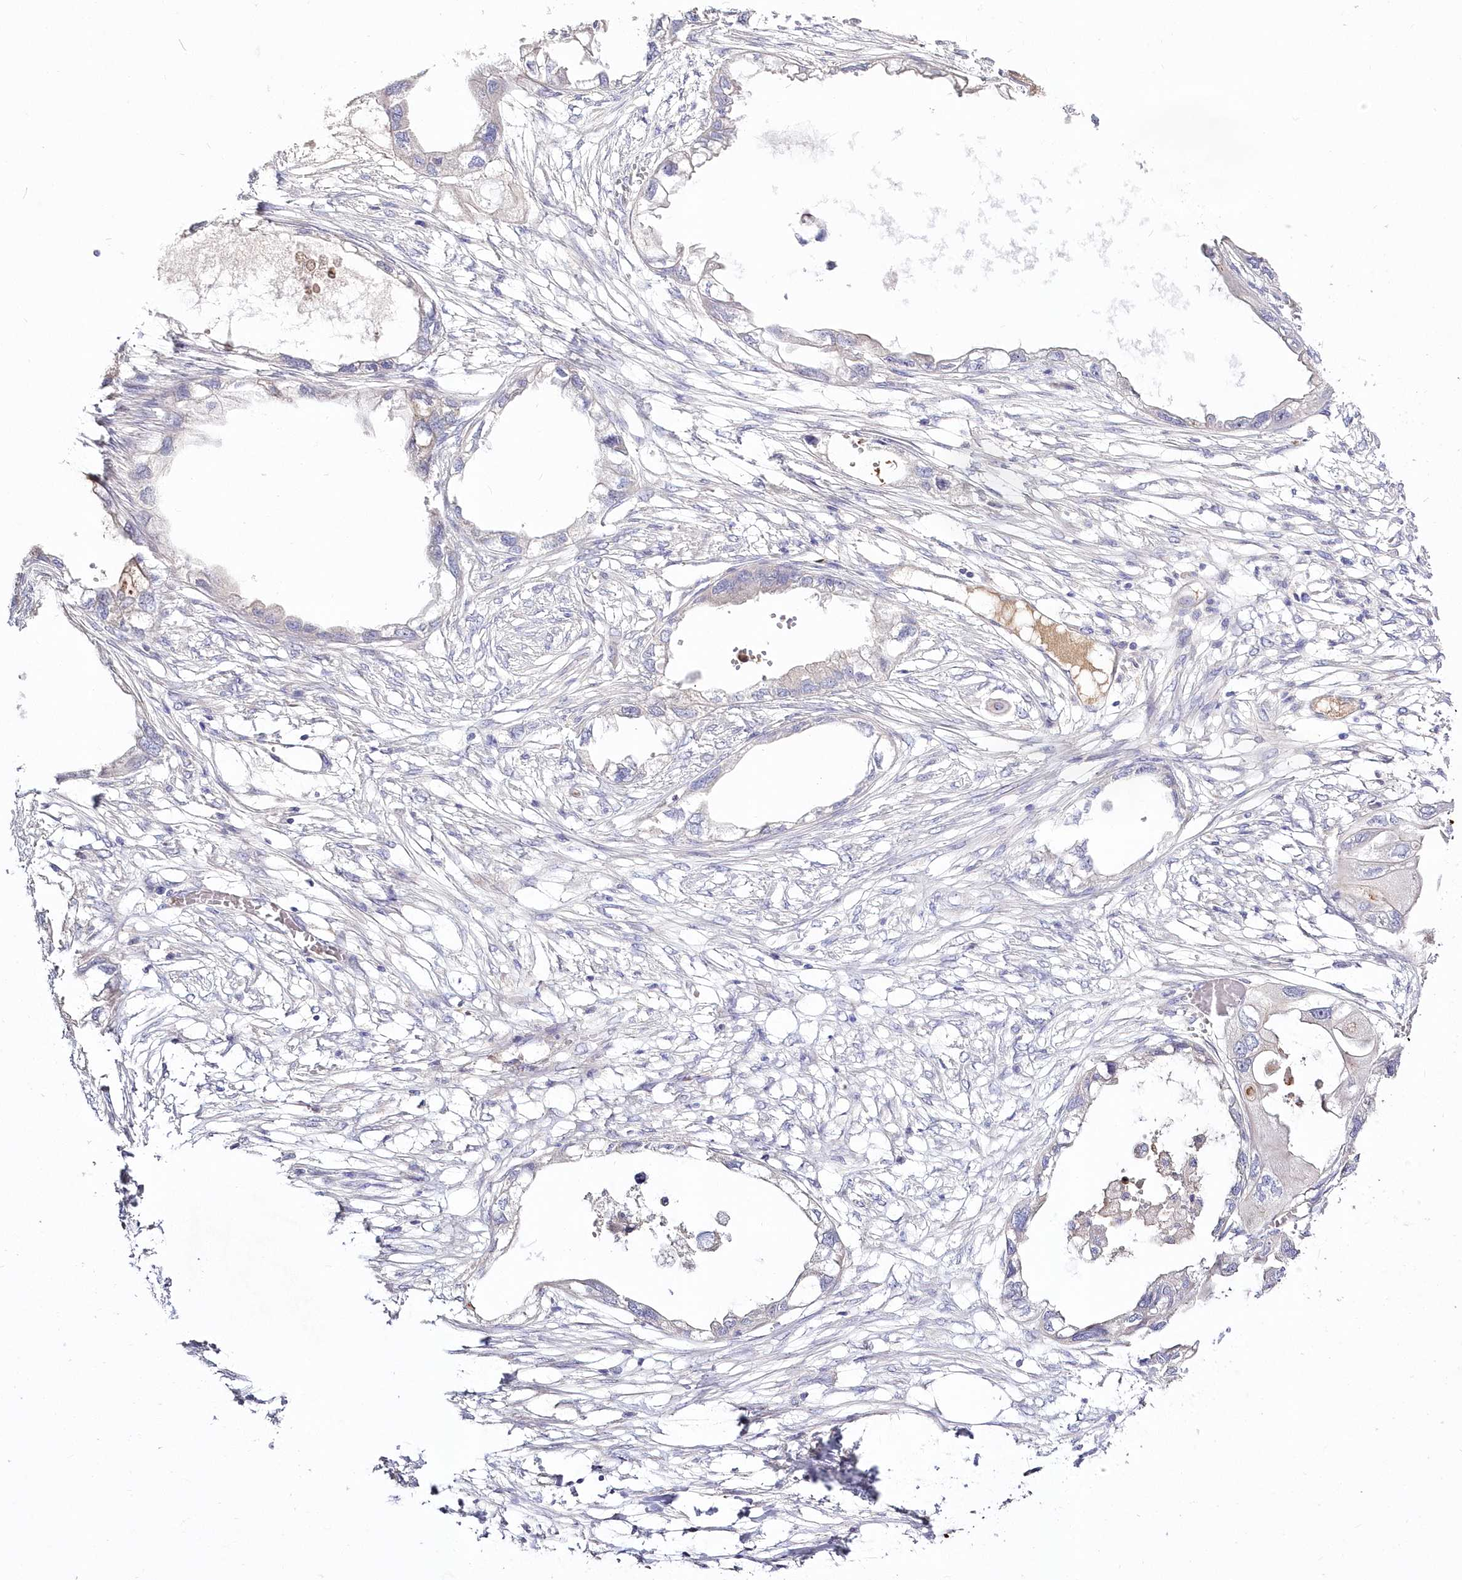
{"staining": {"intensity": "negative", "quantity": "none", "location": "none"}, "tissue": "endometrial cancer", "cell_type": "Tumor cells", "image_type": "cancer", "snomed": [{"axis": "morphology", "description": "Adenocarcinoma, NOS"}, {"axis": "morphology", "description": "Adenocarcinoma, metastatic, NOS"}, {"axis": "topography", "description": "Adipose tissue"}, {"axis": "topography", "description": "Endometrium"}], "caption": "This histopathology image is of endometrial metastatic adenocarcinoma stained with IHC to label a protein in brown with the nuclei are counter-stained blue. There is no positivity in tumor cells.", "gene": "WBP1L", "patient": {"sex": "female", "age": 67}}